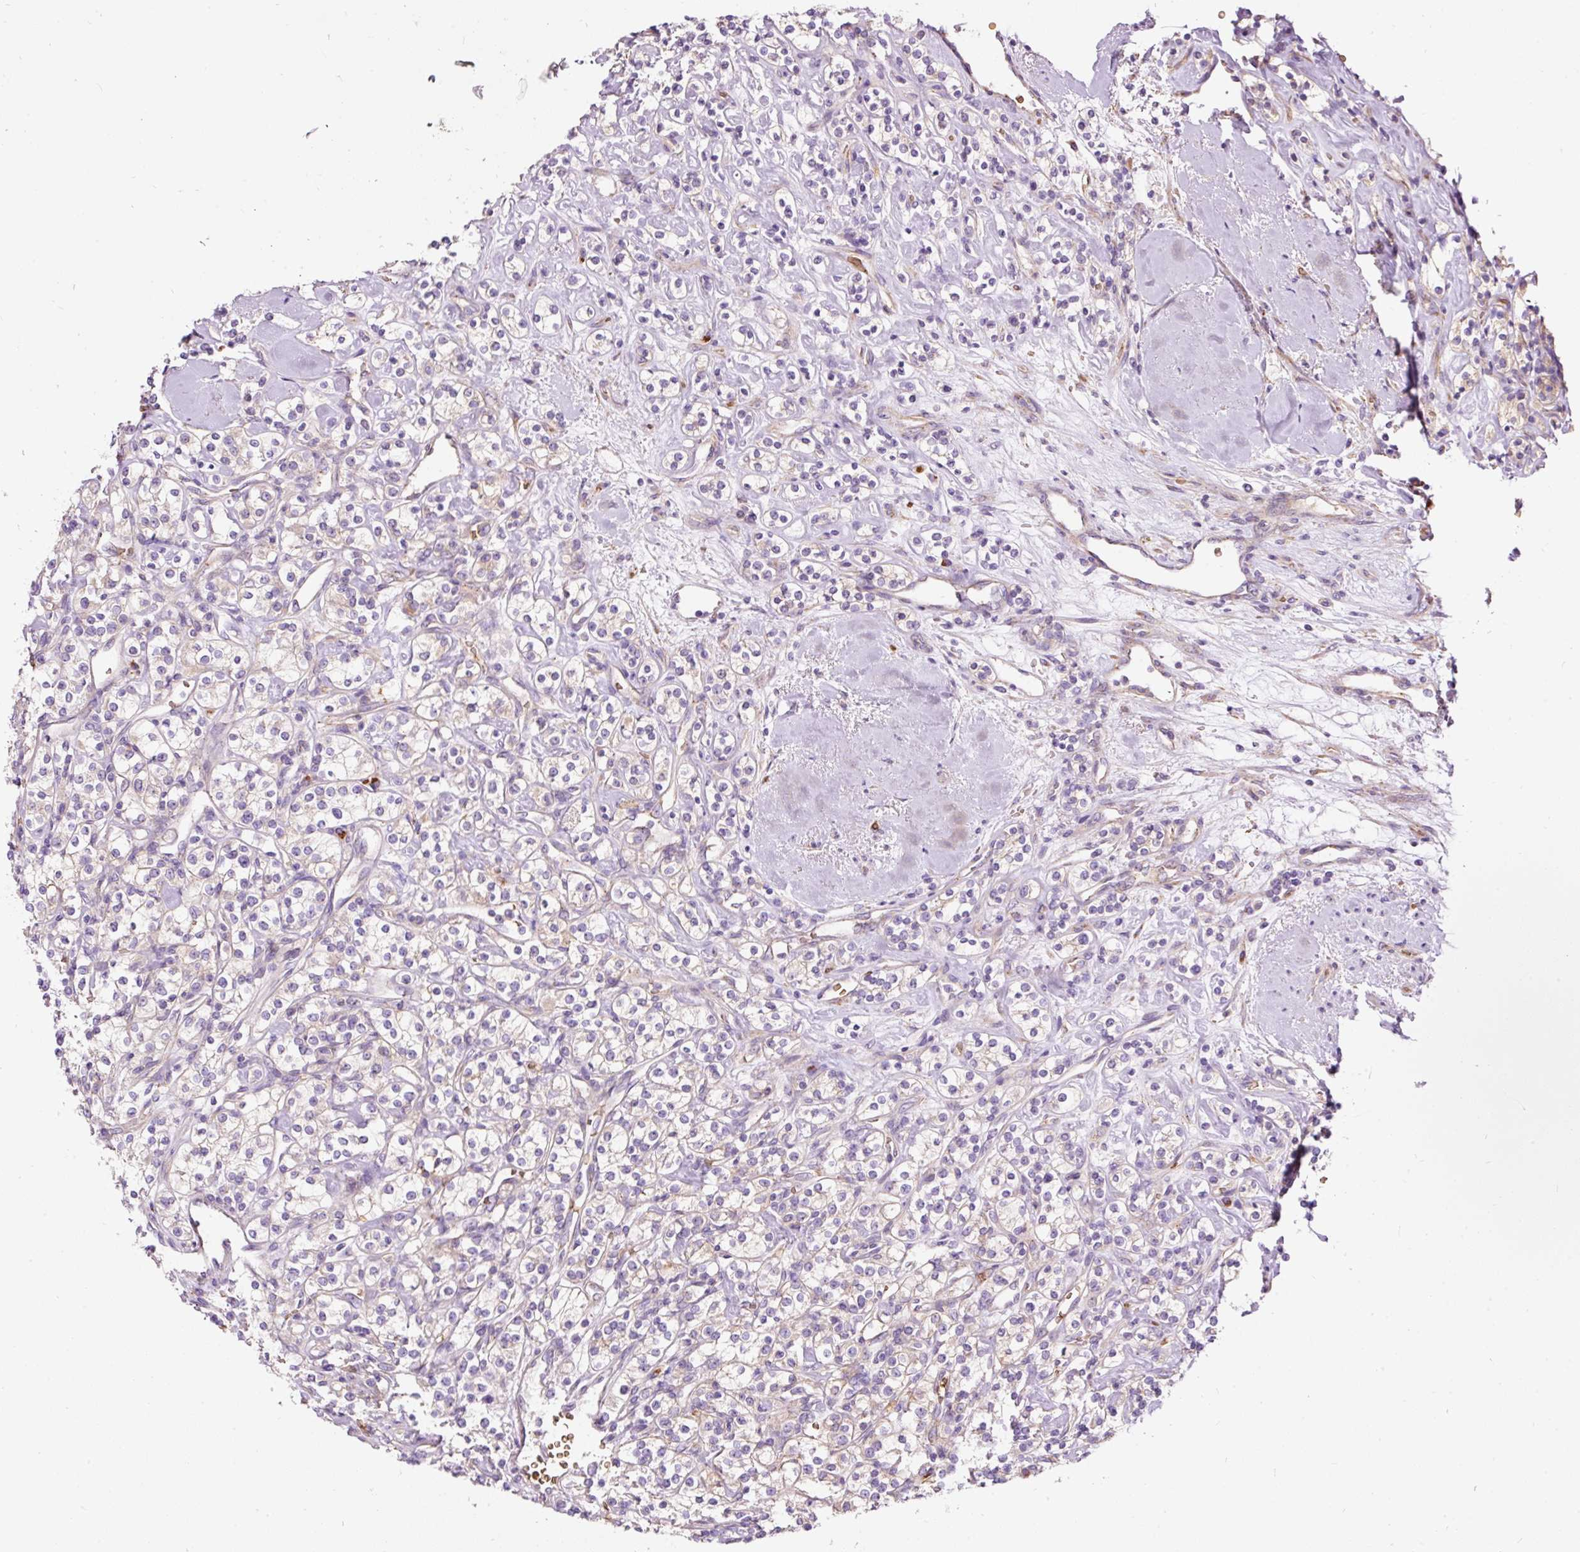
{"staining": {"intensity": "negative", "quantity": "none", "location": "none"}, "tissue": "renal cancer", "cell_type": "Tumor cells", "image_type": "cancer", "snomed": [{"axis": "morphology", "description": "Adenocarcinoma, NOS"}, {"axis": "topography", "description": "Kidney"}], "caption": "There is no significant positivity in tumor cells of adenocarcinoma (renal). The staining is performed using DAB brown chromogen with nuclei counter-stained in using hematoxylin.", "gene": "PRRC2A", "patient": {"sex": "male", "age": 77}}